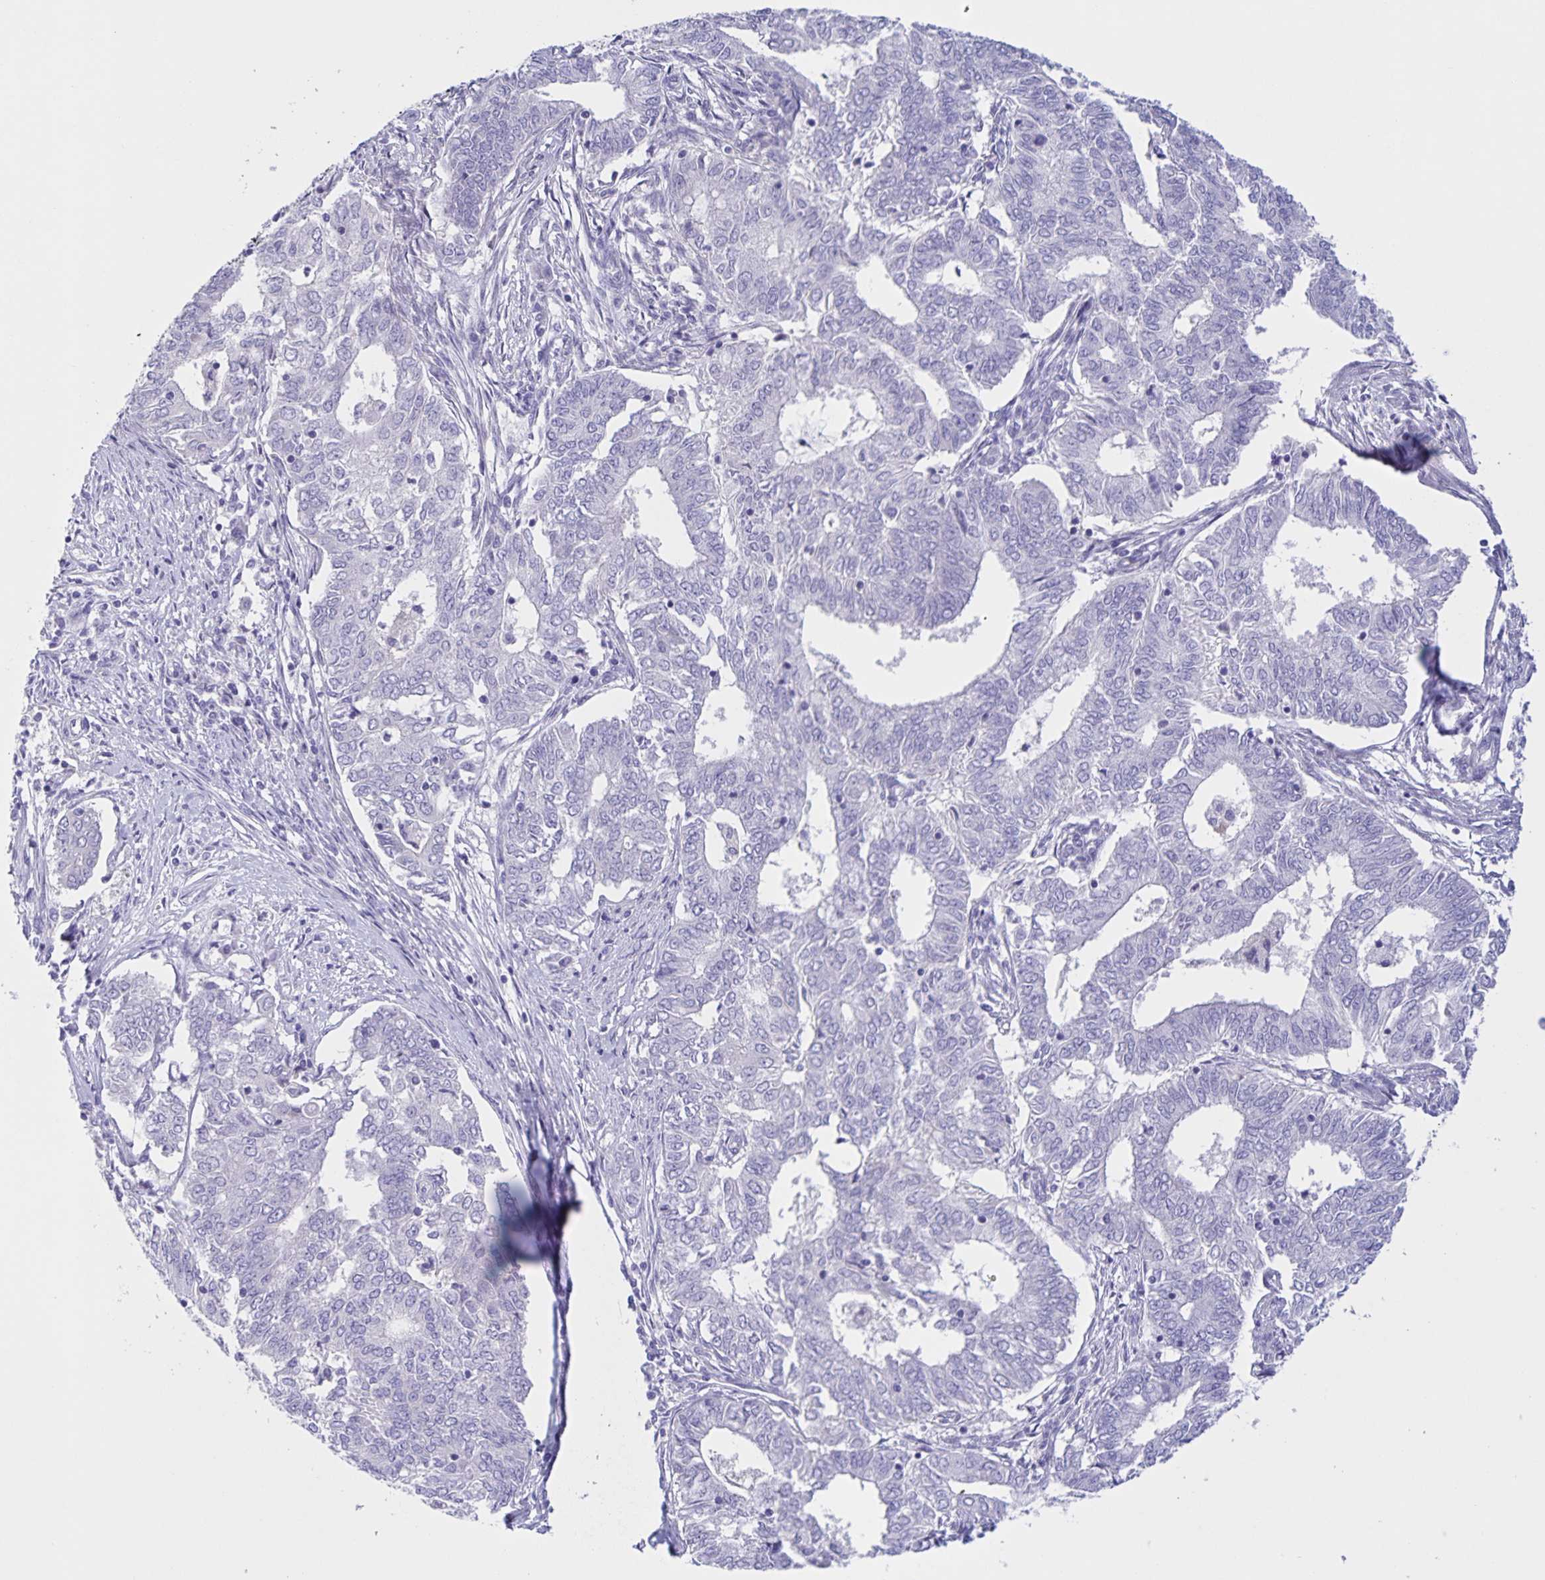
{"staining": {"intensity": "negative", "quantity": "none", "location": "none"}, "tissue": "endometrial cancer", "cell_type": "Tumor cells", "image_type": "cancer", "snomed": [{"axis": "morphology", "description": "Adenocarcinoma, NOS"}, {"axis": "topography", "description": "Endometrium"}], "caption": "Immunohistochemistry (IHC) photomicrograph of neoplastic tissue: human adenocarcinoma (endometrial) stained with DAB (3,3'-diaminobenzidine) demonstrates no significant protein positivity in tumor cells.", "gene": "DMGDH", "patient": {"sex": "female", "age": 62}}